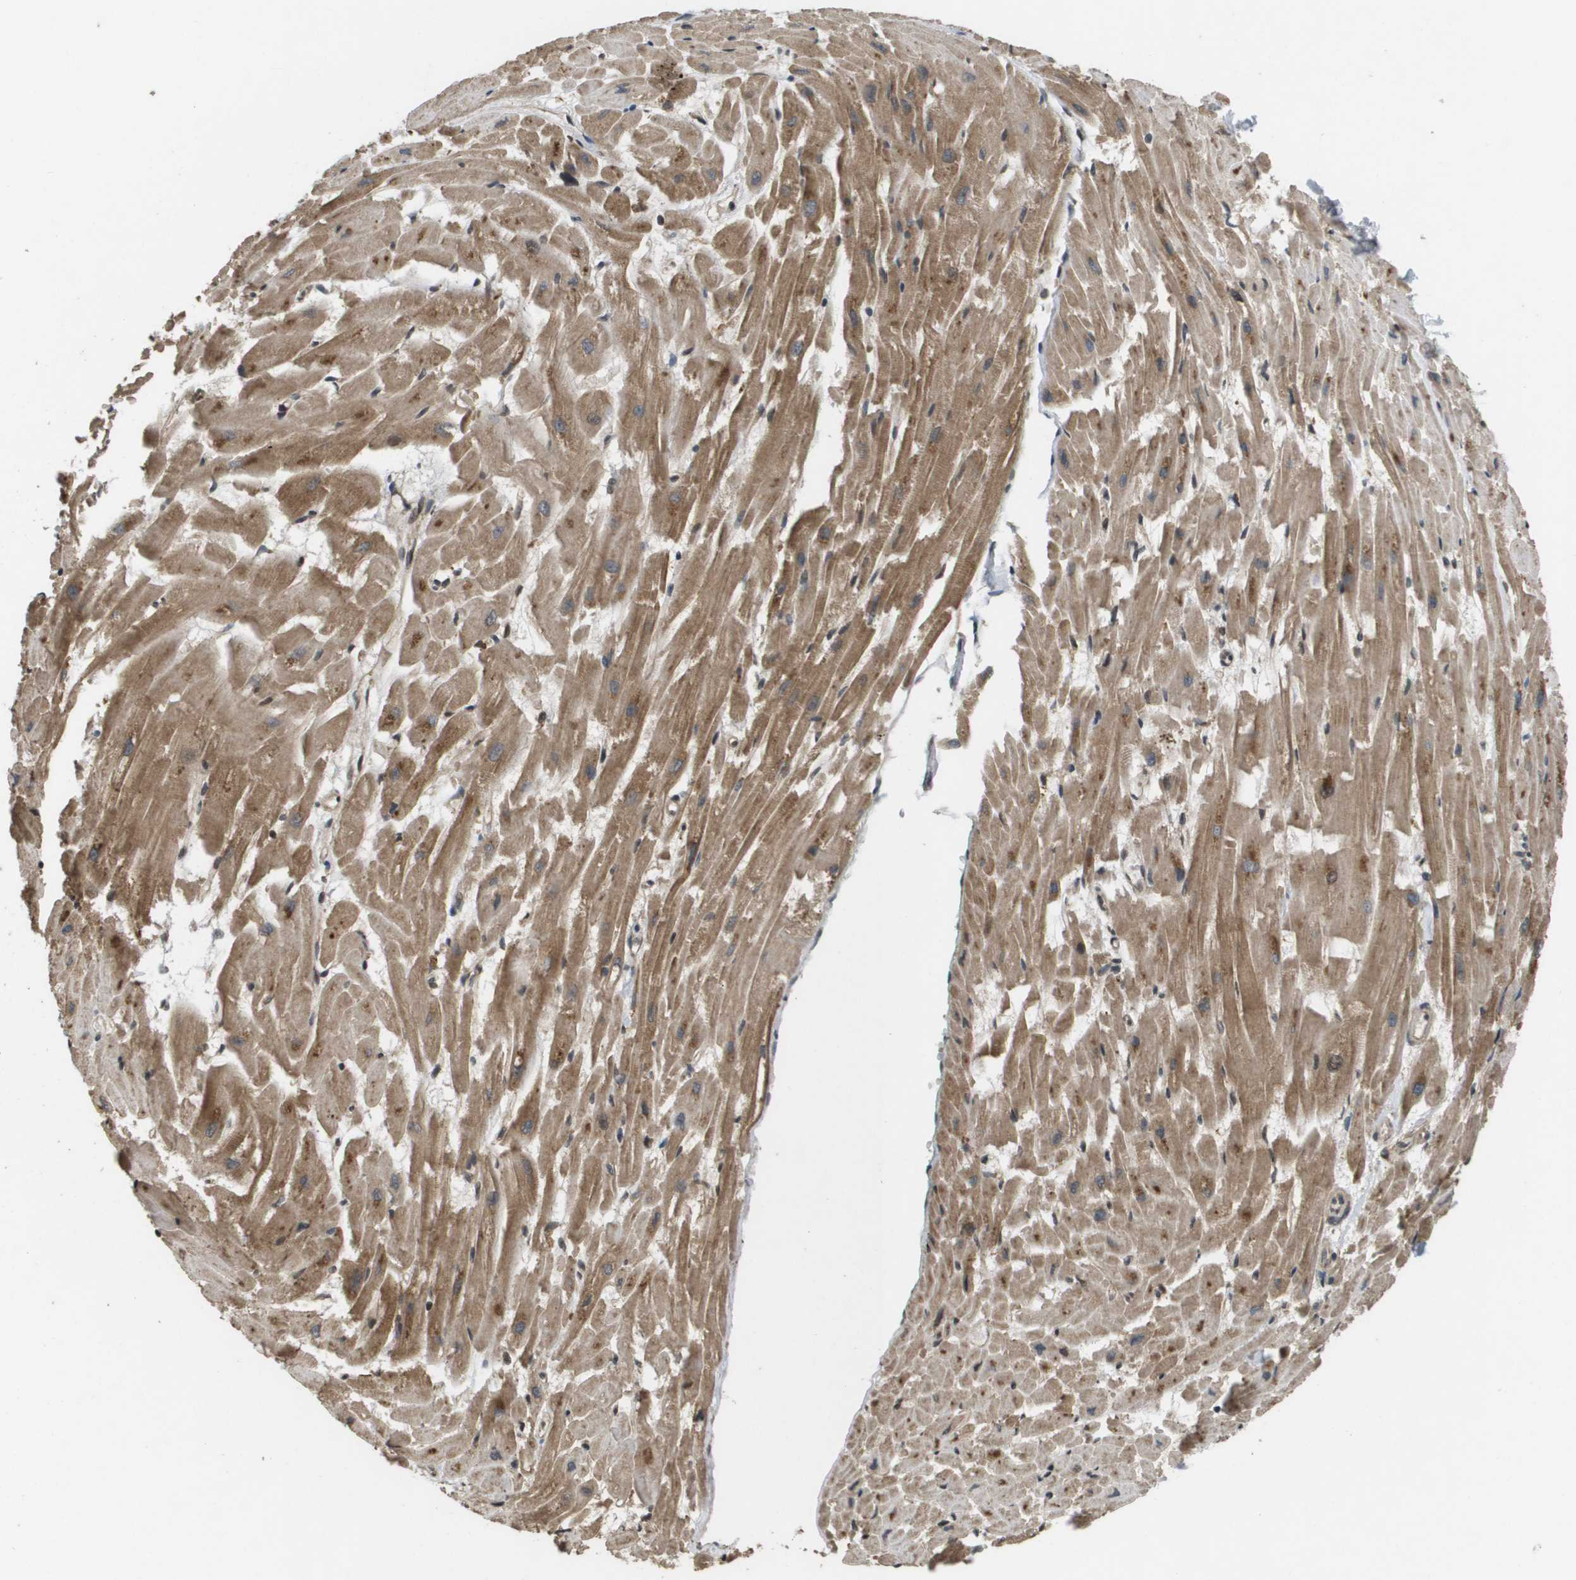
{"staining": {"intensity": "moderate", "quantity": ">75%", "location": "cytoplasmic/membranous"}, "tissue": "heart muscle", "cell_type": "Cardiomyocytes", "image_type": "normal", "snomed": [{"axis": "morphology", "description": "Normal tissue, NOS"}, {"axis": "topography", "description": "Heart"}], "caption": "Protein positivity by immunohistochemistry (IHC) demonstrates moderate cytoplasmic/membranous staining in approximately >75% of cardiomyocytes in normal heart muscle. (DAB IHC, brown staining for protein, blue staining for nuclei).", "gene": "KIF11", "patient": {"sex": "female", "age": 19}}